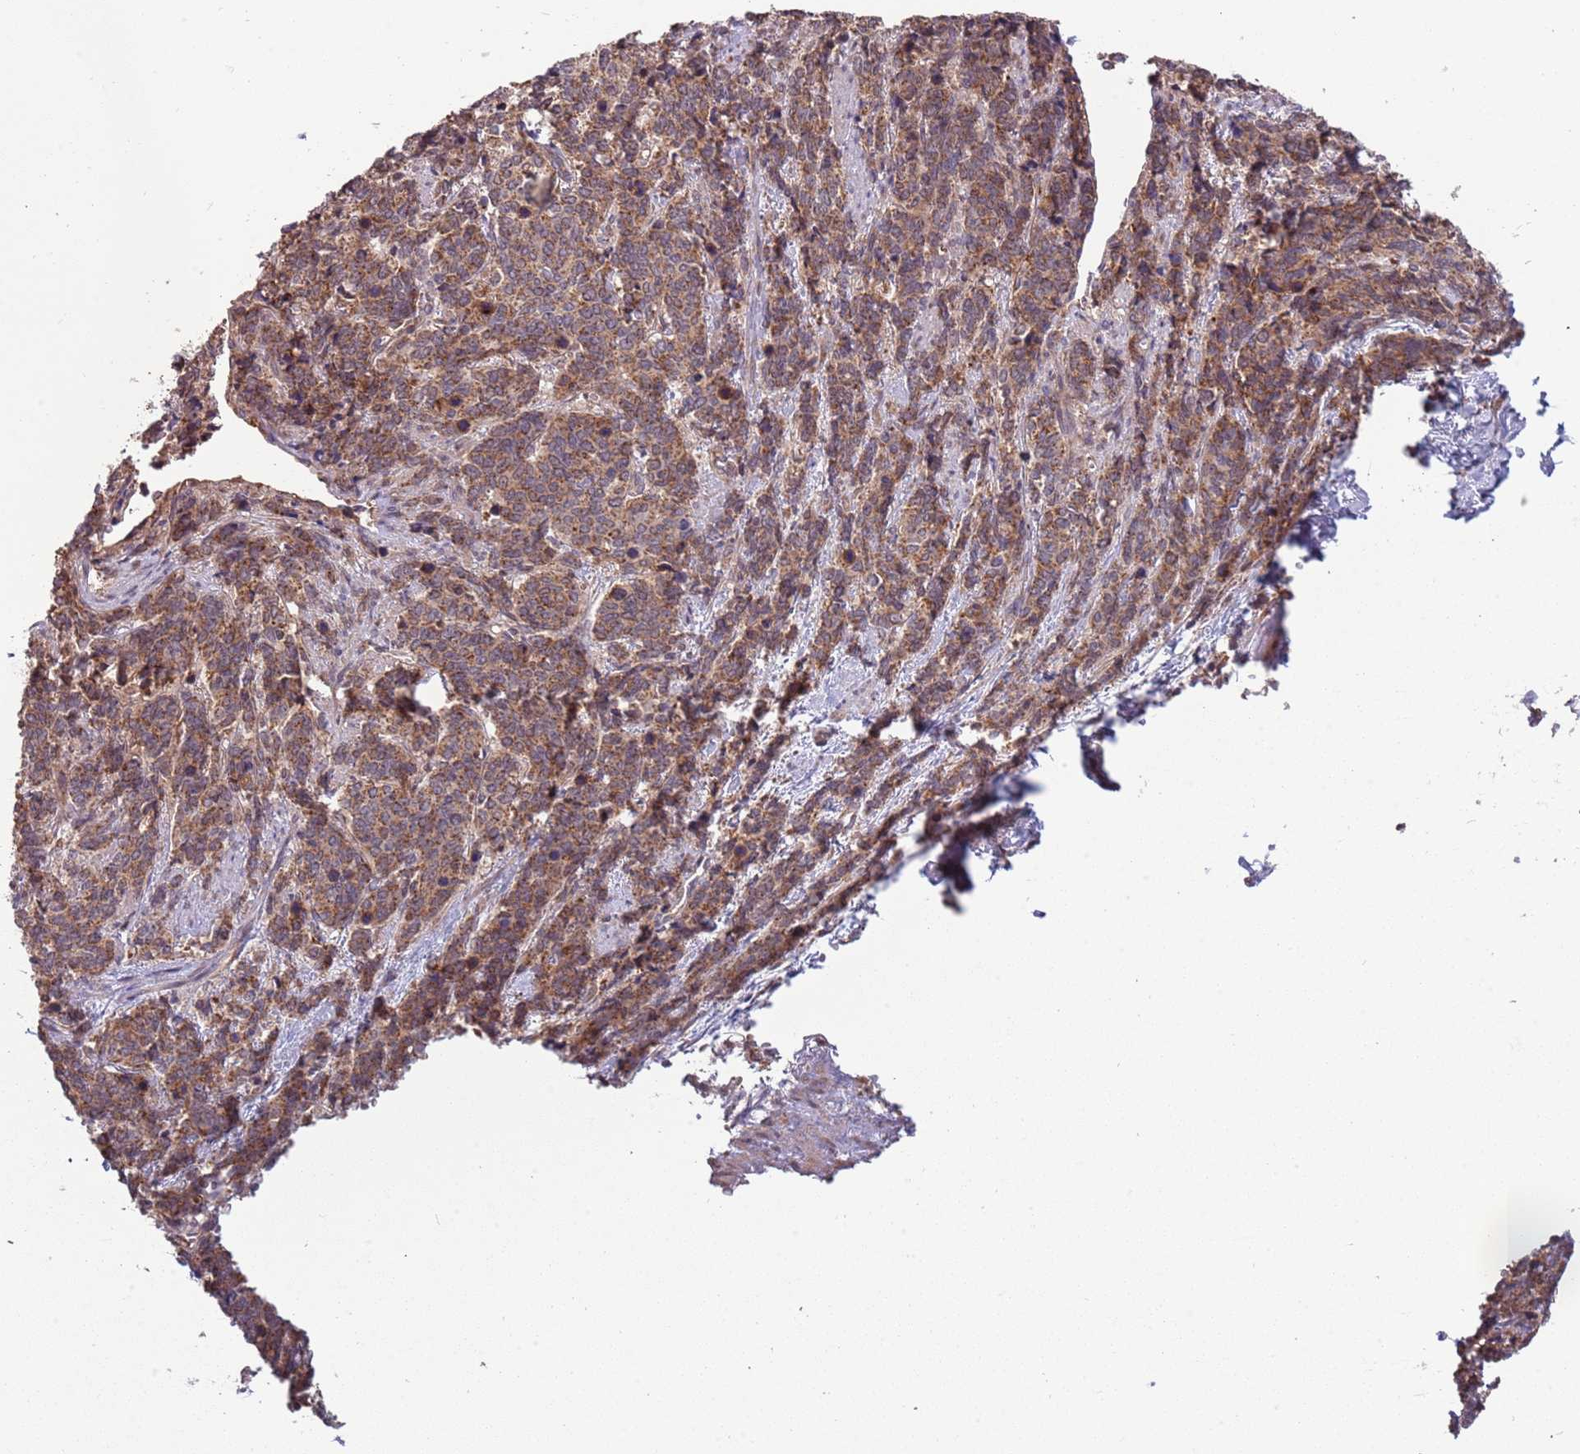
{"staining": {"intensity": "moderate", "quantity": ">75%", "location": "cytoplasmic/membranous"}, "tissue": "cervical cancer", "cell_type": "Tumor cells", "image_type": "cancer", "snomed": [{"axis": "morphology", "description": "Squamous cell carcinoma, NOS"}, {"axis": "topography", "description": "Cervix"}], "caption": "Brown immunohistochemical staining in human cervical squamous cell carcinoma shows moderate cytoplasmic/membranous expression in approximately >75% of tumor cells. (IHC, brightfield microscopy, high magnification).", "gene": "RNF181", "patient": {"sex": "female", "age": 60}}